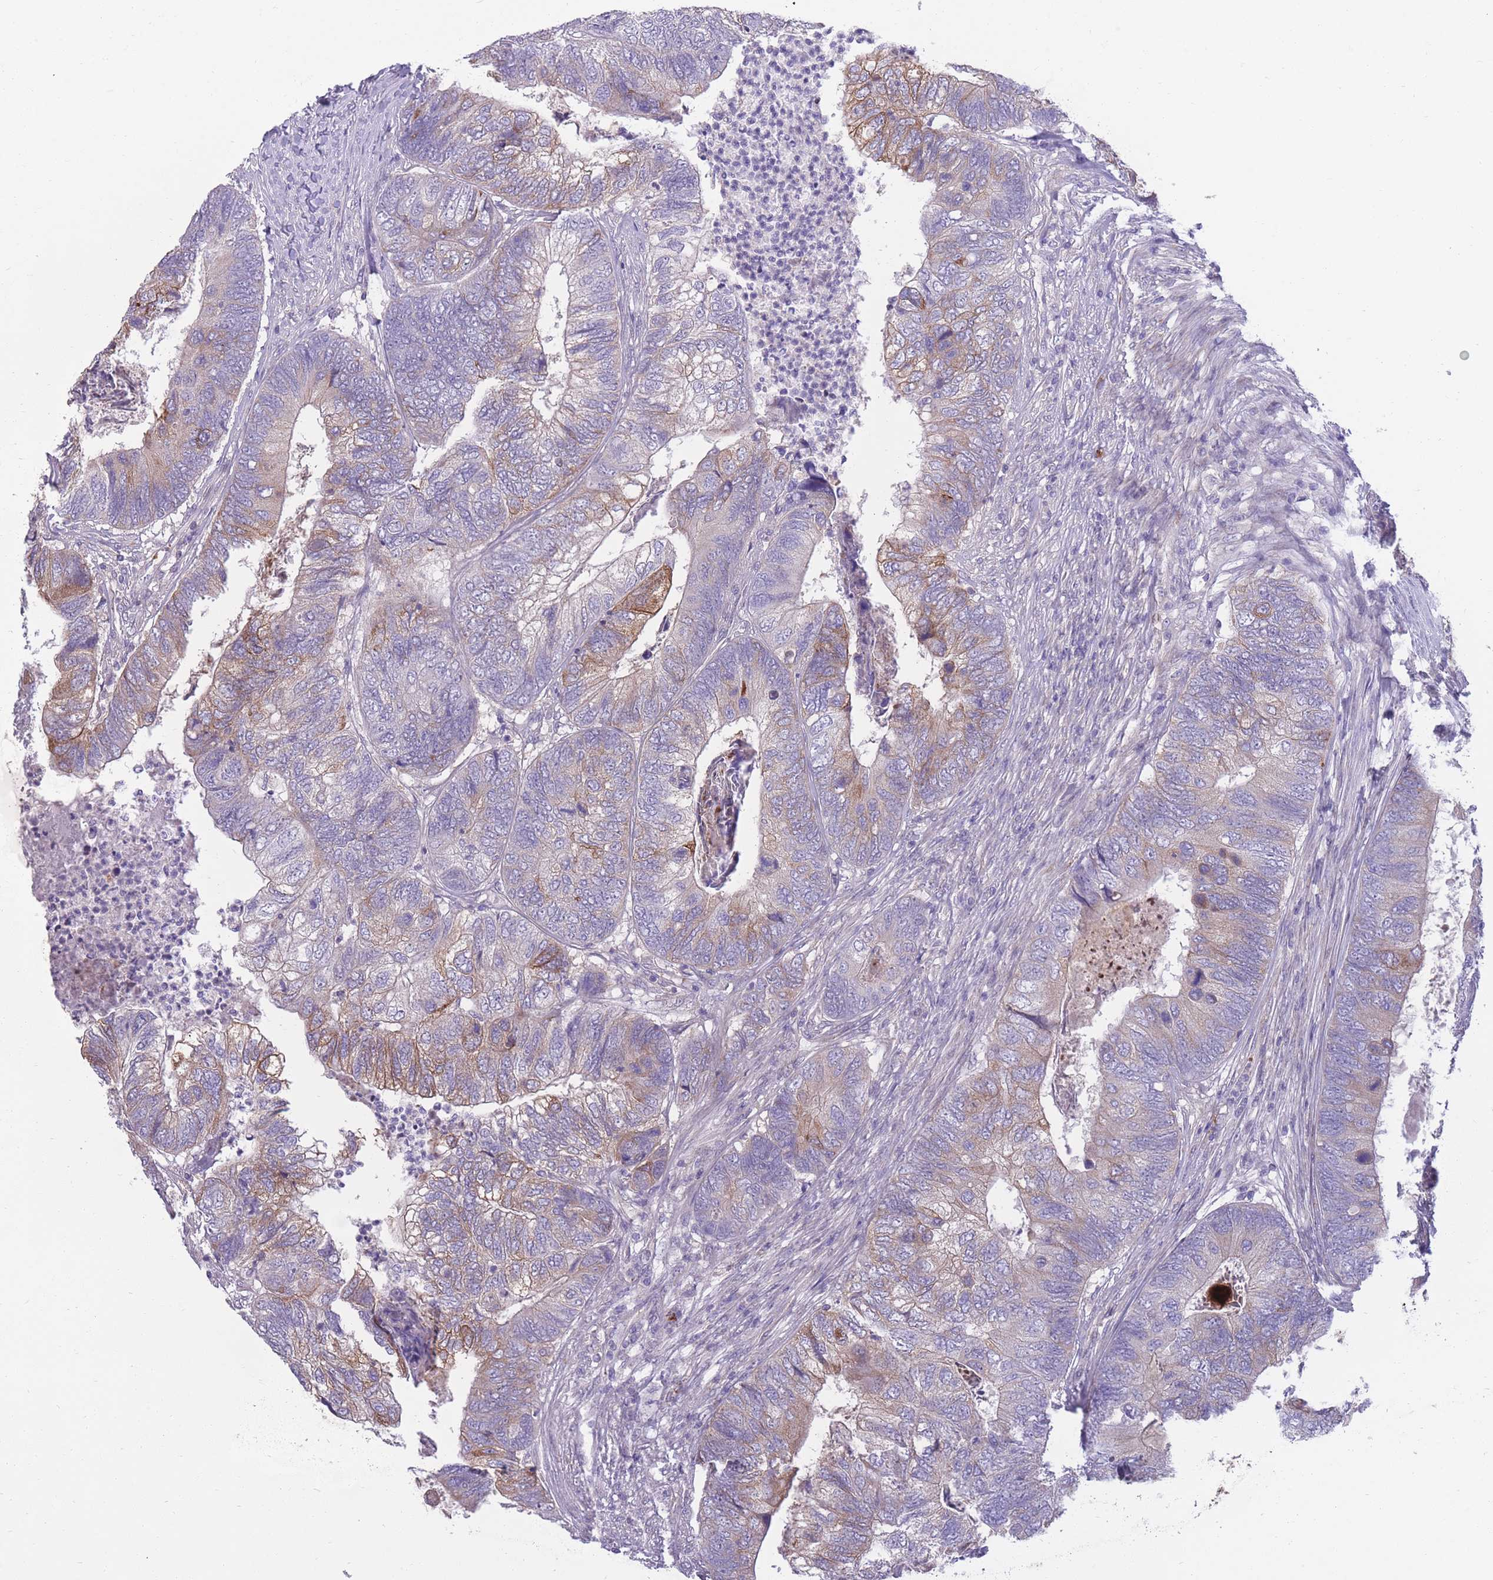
{"staining": {"intensity": "moderate", "quantity": "<25%", "location": "cytoplasmic/membranous"}, "tissue": "colorectal cancer", "cell_type": "Tumor cells", "image_type": "cancer", "snomed": [{"axis": "morphology", "description": "Adenocarcinoma, NOS"}, {"axis": "topography", "description": "Colon"}], "caption": "This micrograph displays colorectal cancer (adenocarcinoma) stained with IHC to label a protein in brown. The cytoplasmic/membranous of tumor cells show moderate positivity for the protein. Nuclei are counter-stained blue.", "gene": "RGS11", "patient": {"sex": "female", "age": 67}}